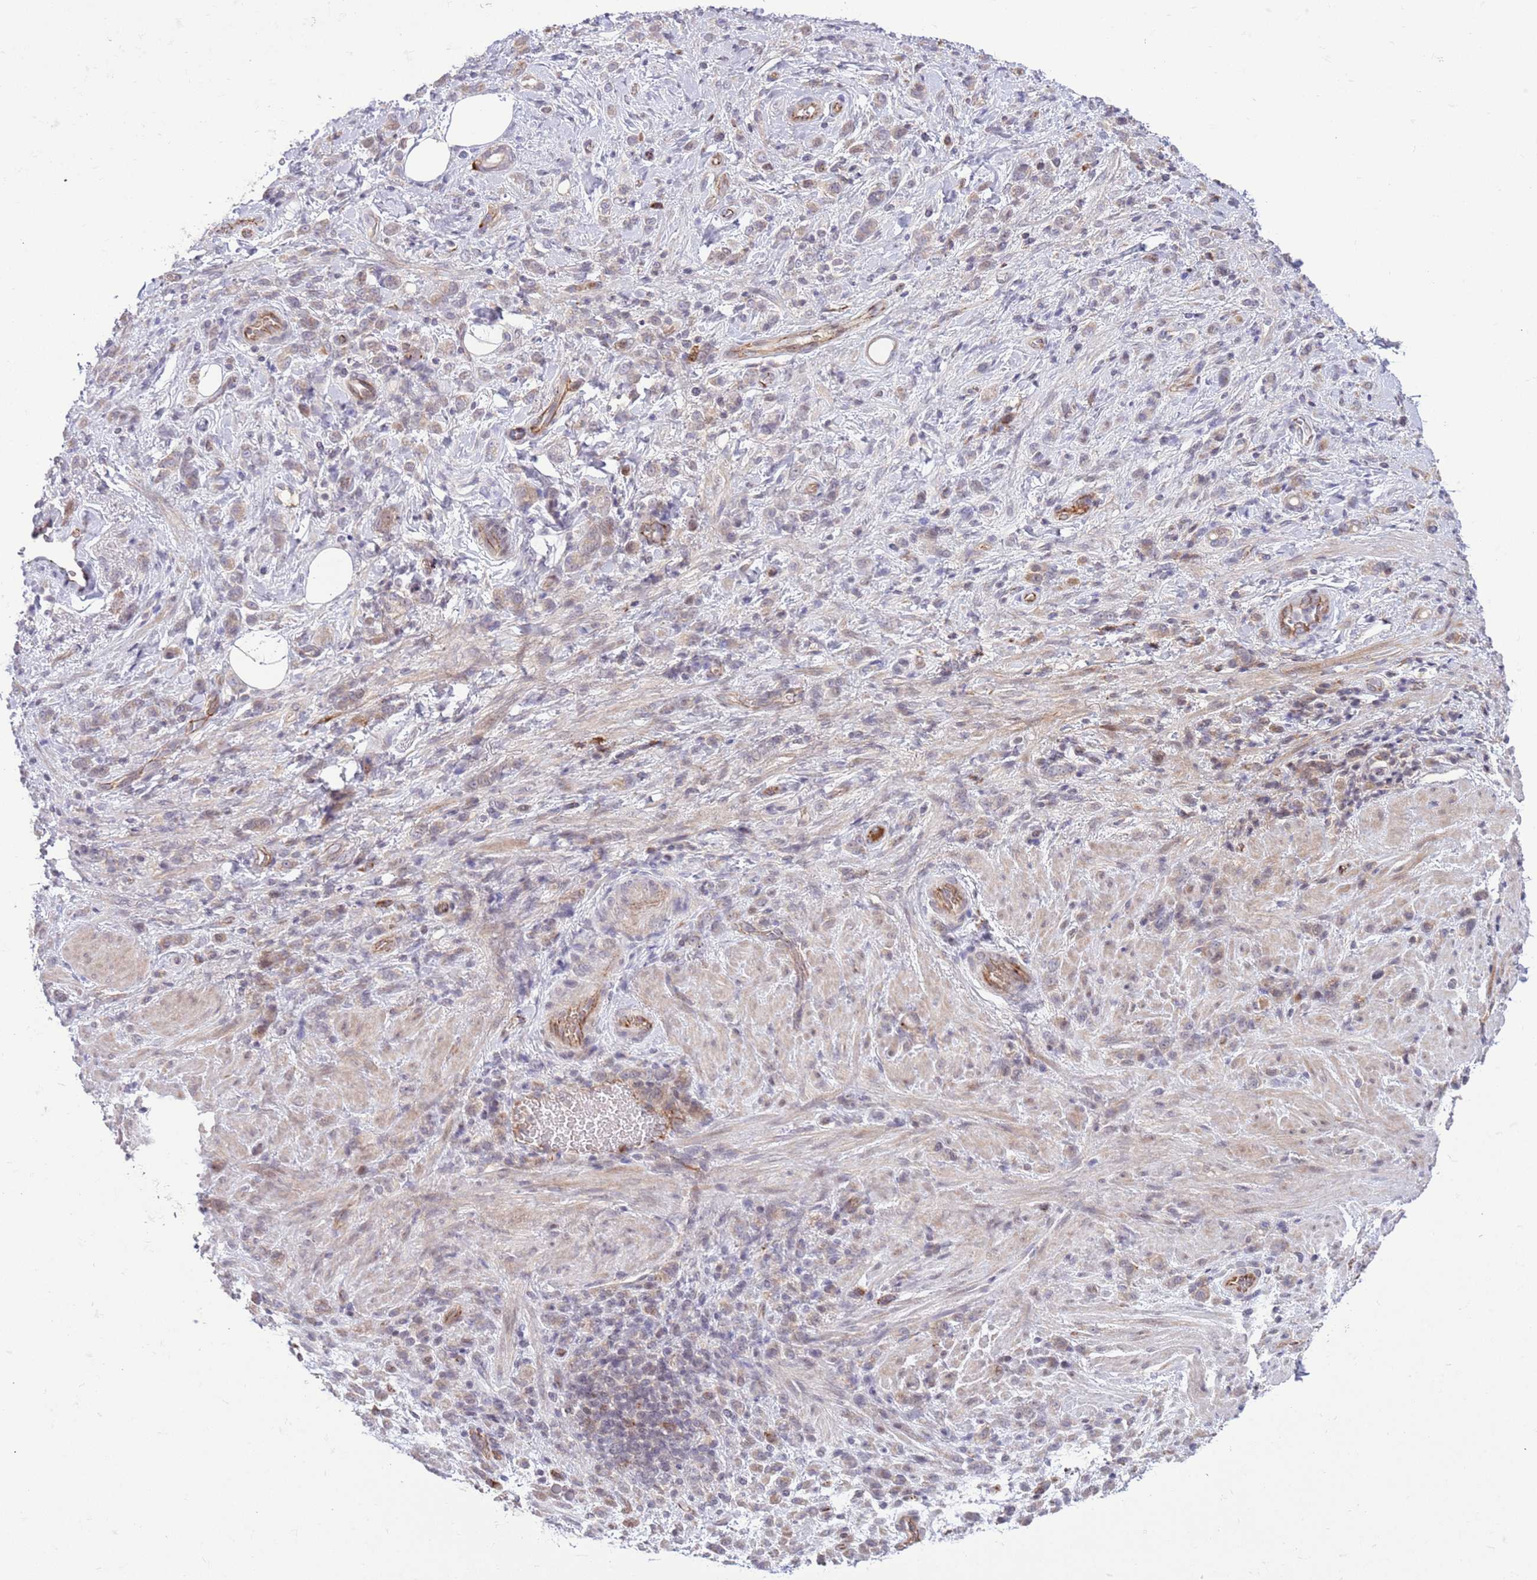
{"staining": {"intensity": "weak", "quantity": "25%-75%", "location": "cytoplasmic/membranous"}, "tissue": "stomach cancer", "cell_type": "Tumor cells", "image_type": "cancer", "snomed": [{"axis": "morphology", "description": "Adenocarcinoma, NOS"}, {"axis": "topography", "description": "Stomach"}], "caption": "There is low levels of weak cytoplasmic/membranous expression in tumor cells of stomach cancer, as demonstrated by immunohistochemical staining (brown color).", "gene": "DPP10", "patient": {"sex": "male", "age": 77}}